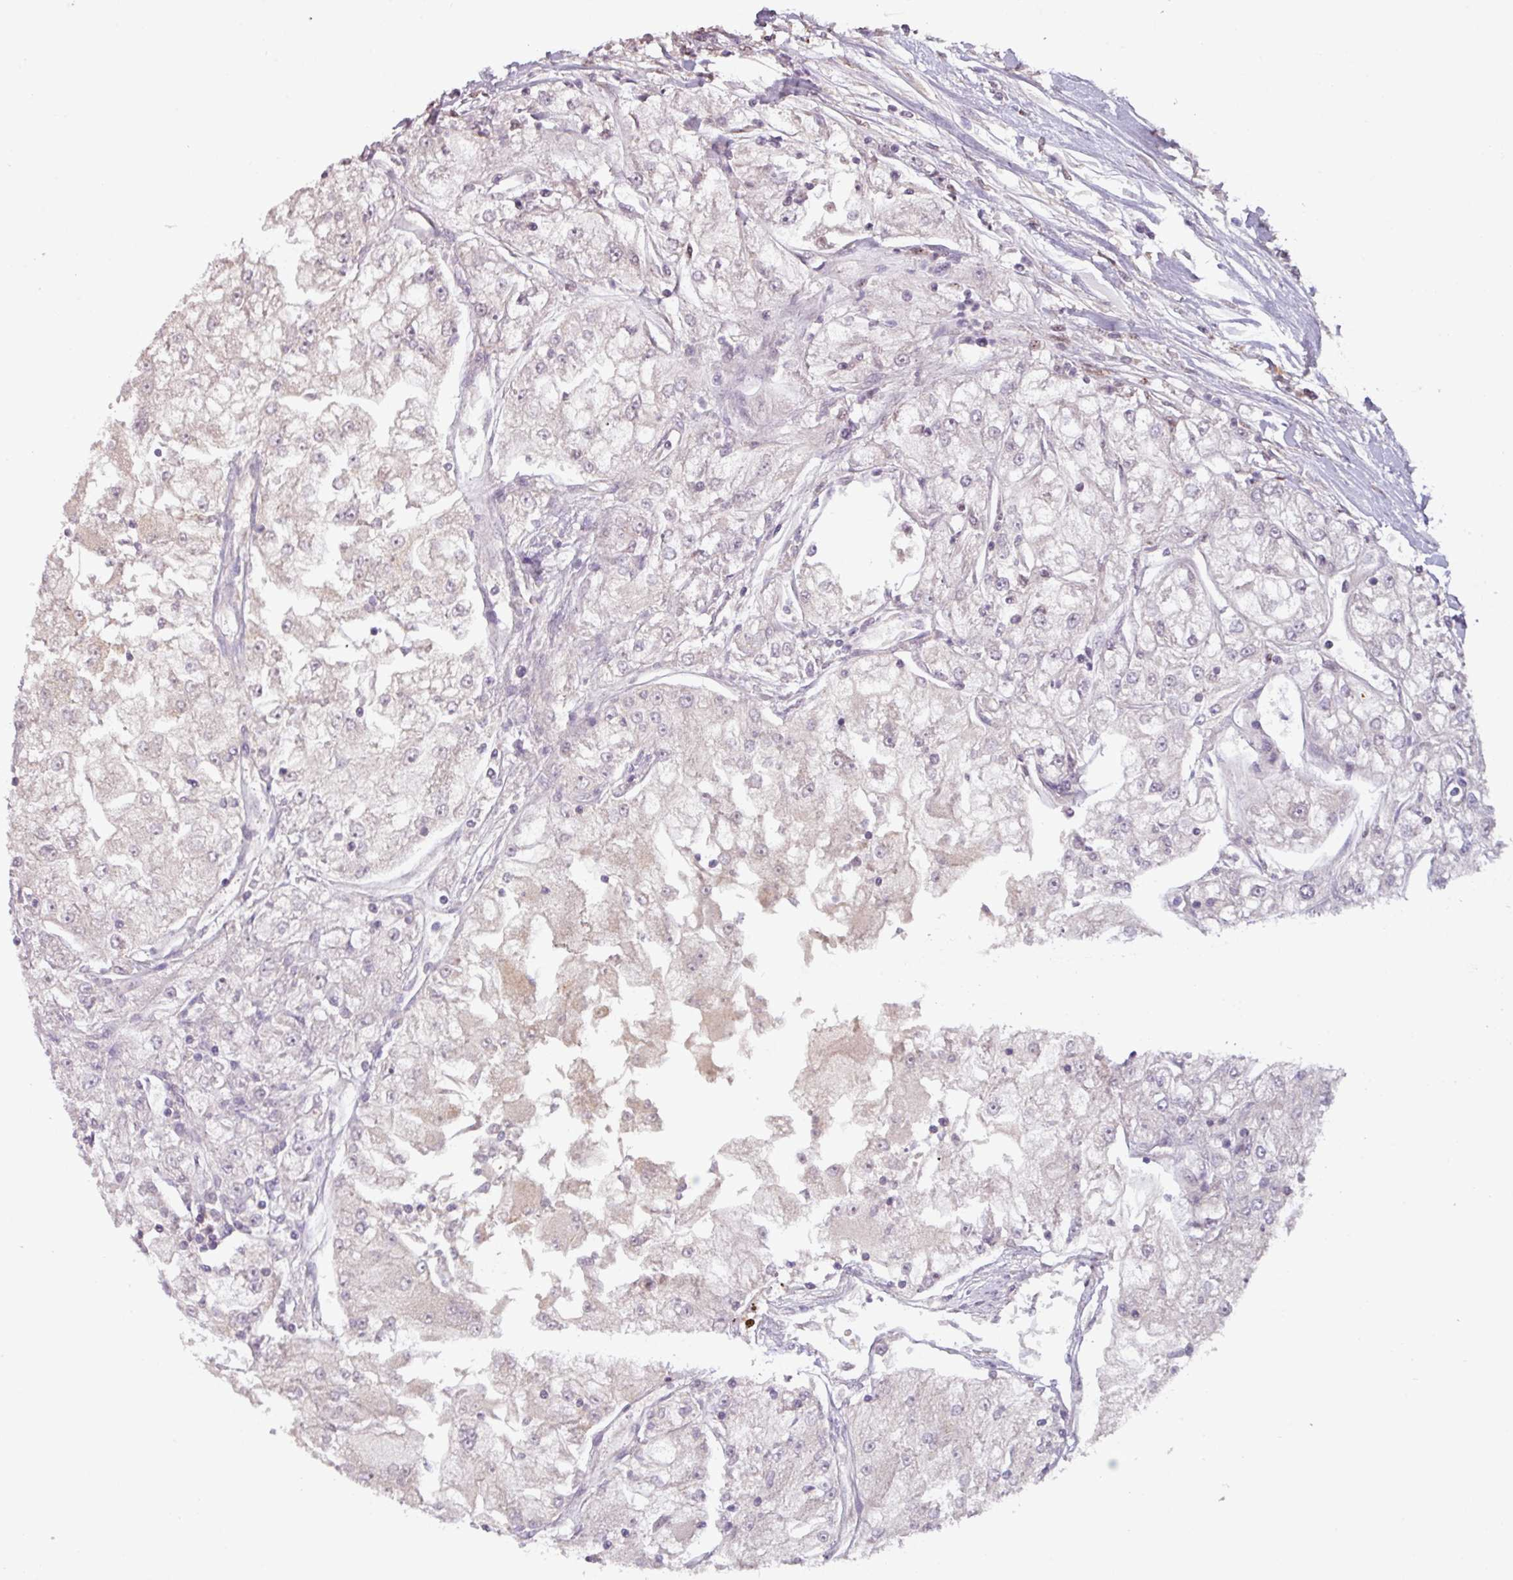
{"staining": {"intensity": "negative", "quantity": "none", "location": "none"}, "tissue": "renal cancer", "cell_type": "Tumor cells", "image_type": "cancer", "snomed": [{"axis": "morphology", "description": "Adenocarcinoma, NOS"}, {"axis": "topography", "description": "Kidney"}], "caption": "Immunohistochemistry micrograph of renal cancer stained for a protein (brown), which shows no positivity in tumor cells.", "gene": "IRF2BPL", "patient": {"sex": "female", "age": 72}}